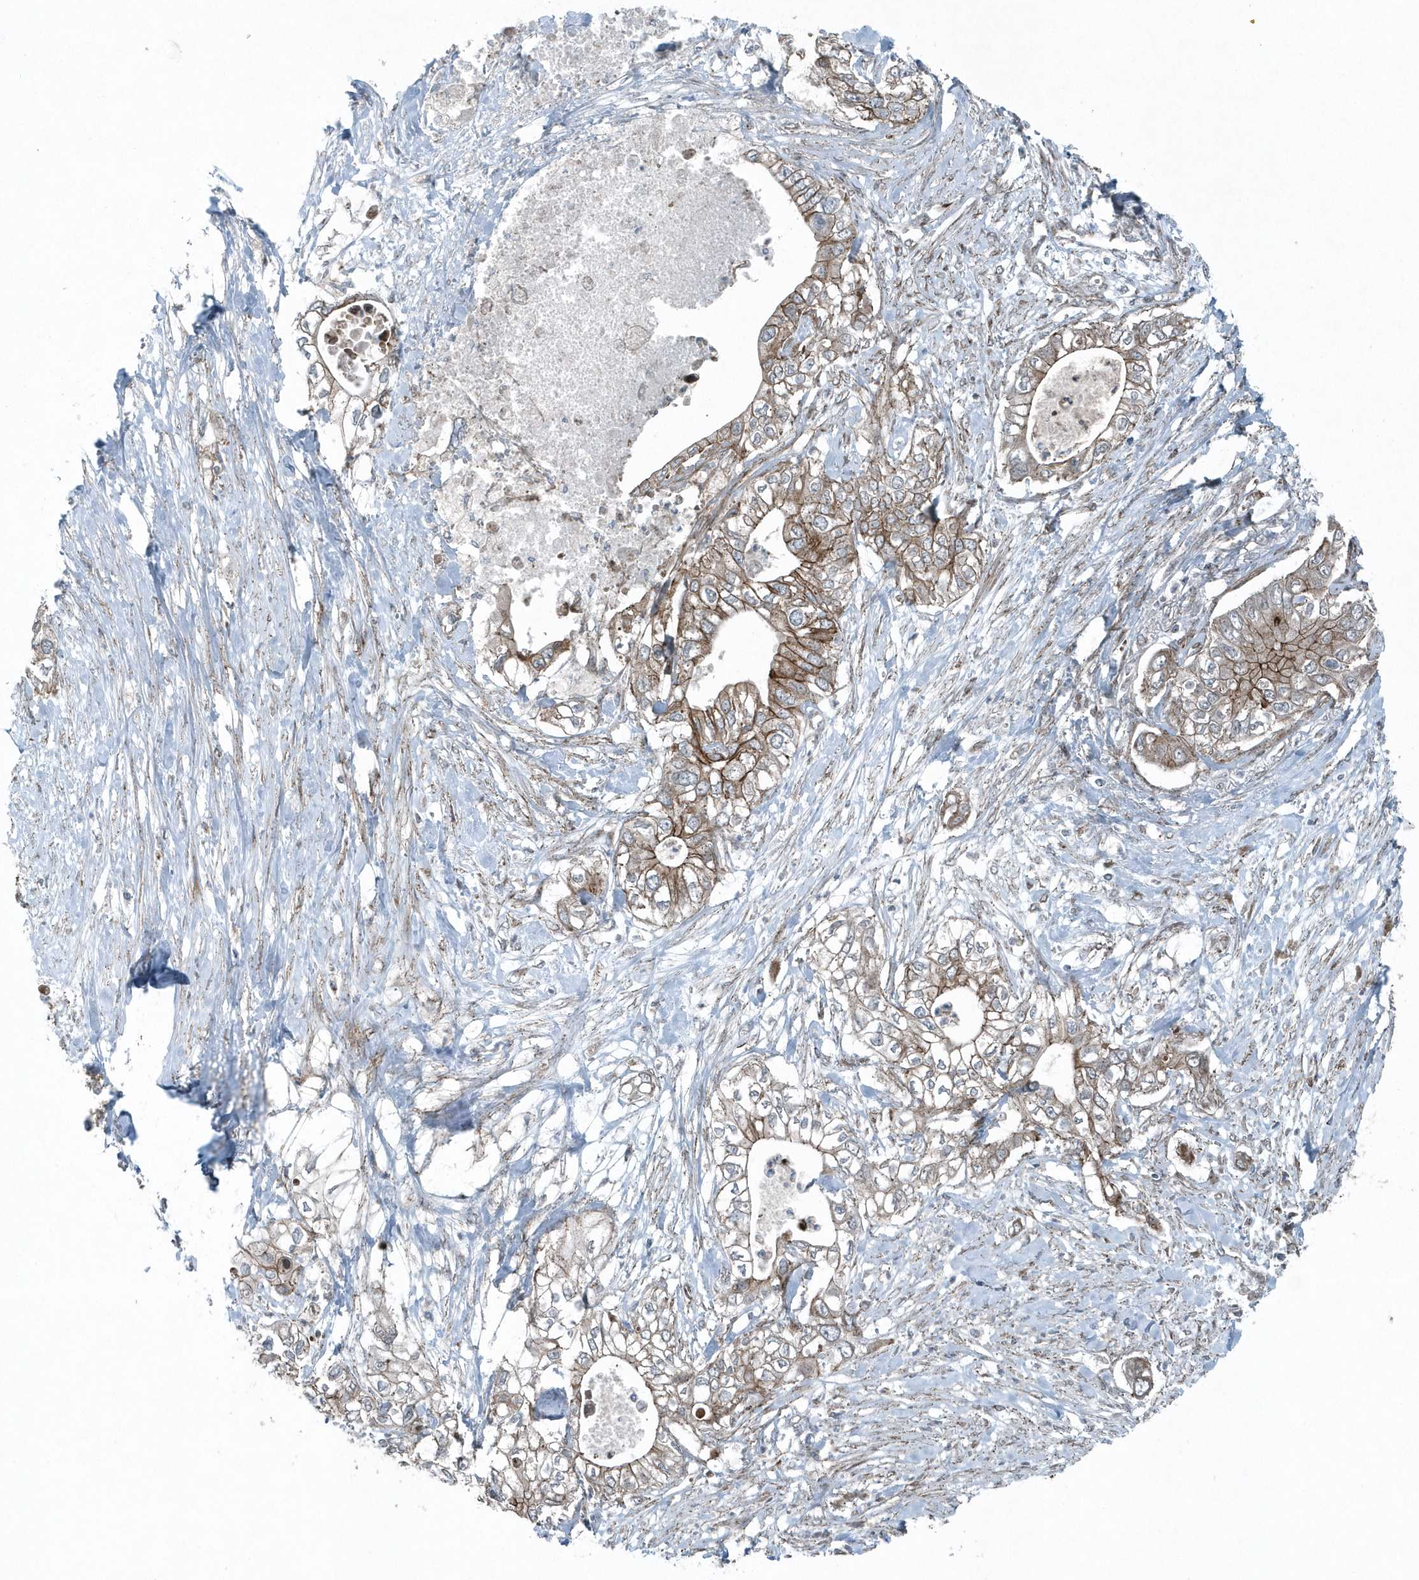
{"staining": {"intensity": "moderate", "quantity": ">75%", "location": "cytoplasmic/membranous"}, "tissue": "pancreatic cancer", "cell_type": "Tumor cells", "image_type": "cancer", "snomed": [{"axis": "morphology", "description": "Adenocarcinoma, NOS"}, {"axis": "topography", "description": "Pancreas"}], "caption": "Protein expression analysis of pancreatic adenocarcinoma exhibits moderate cytoplasmic/membranous positivity in approximately >75% of tumor cells. Using DAB (brown) and hematoxylin (blue) stains, captured at high magnification using brightfield microscopy.", "gene": "GCC2", "patient": {"sex": "female", "age": 78}}